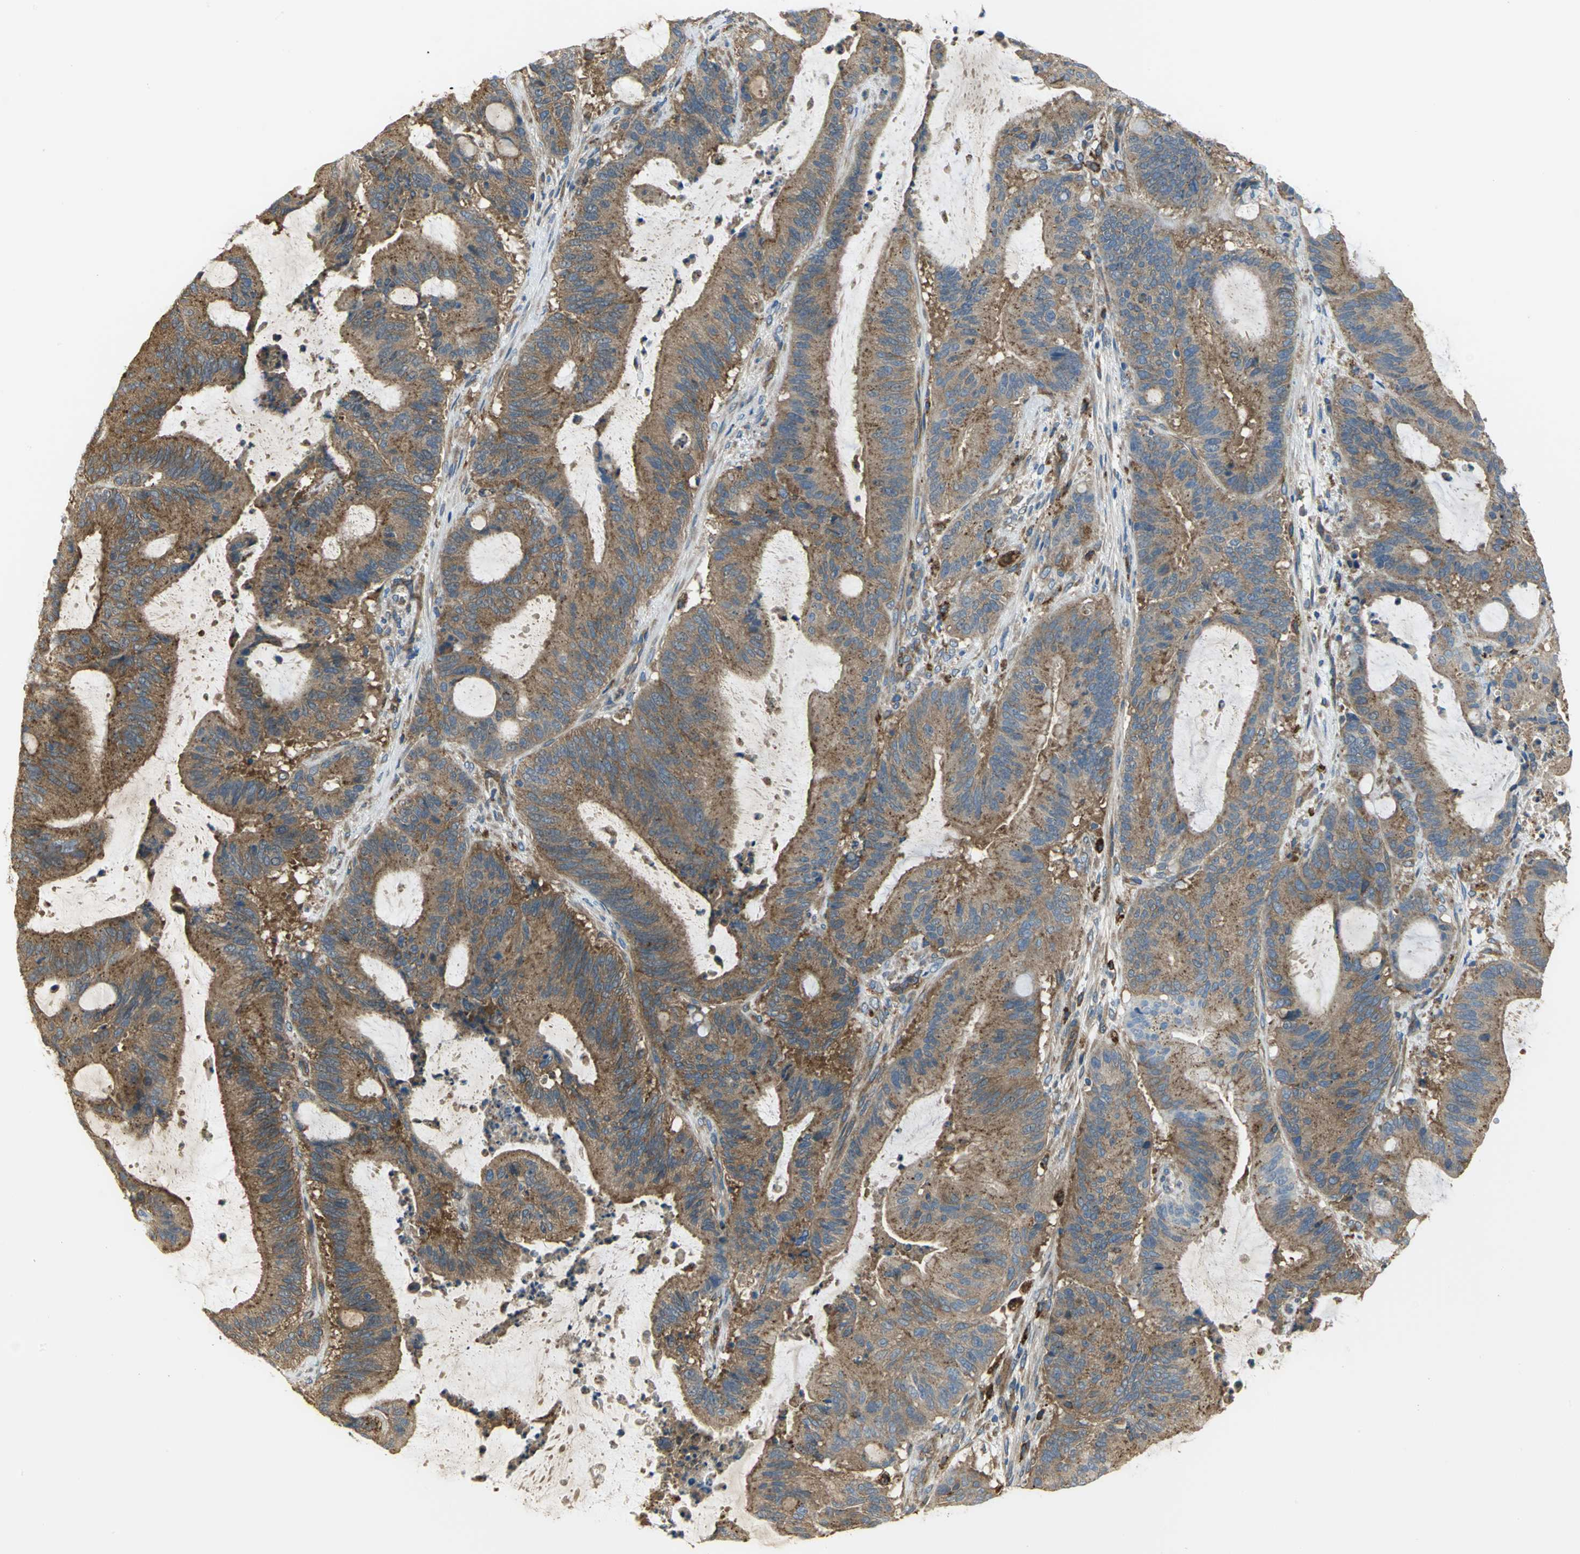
{"staining": {"intensity": "strong", "quantity": ">75%", "location": "cytoplasmic/membranous"}, "tissue": "liver cancer", "cell_type": "Tumor cells", "image_type": "cancer", "snomed": [{"axis": "morphology", "description": "Cholangiocarcinoma"}, {"axis": "topography", "description": "Liver"}], "caption": "Tumor cells display high levels of strong cytoplasmic/membranous expression in approximately >75% of cells in liver cholangiocarcinoma. (DAB (3,3'-diaminobenzidine) = brown stain, brightfield microscopy at high magnification).", "gene": "DIAPH2", "patient": {"sex": "female", "age": 73}}